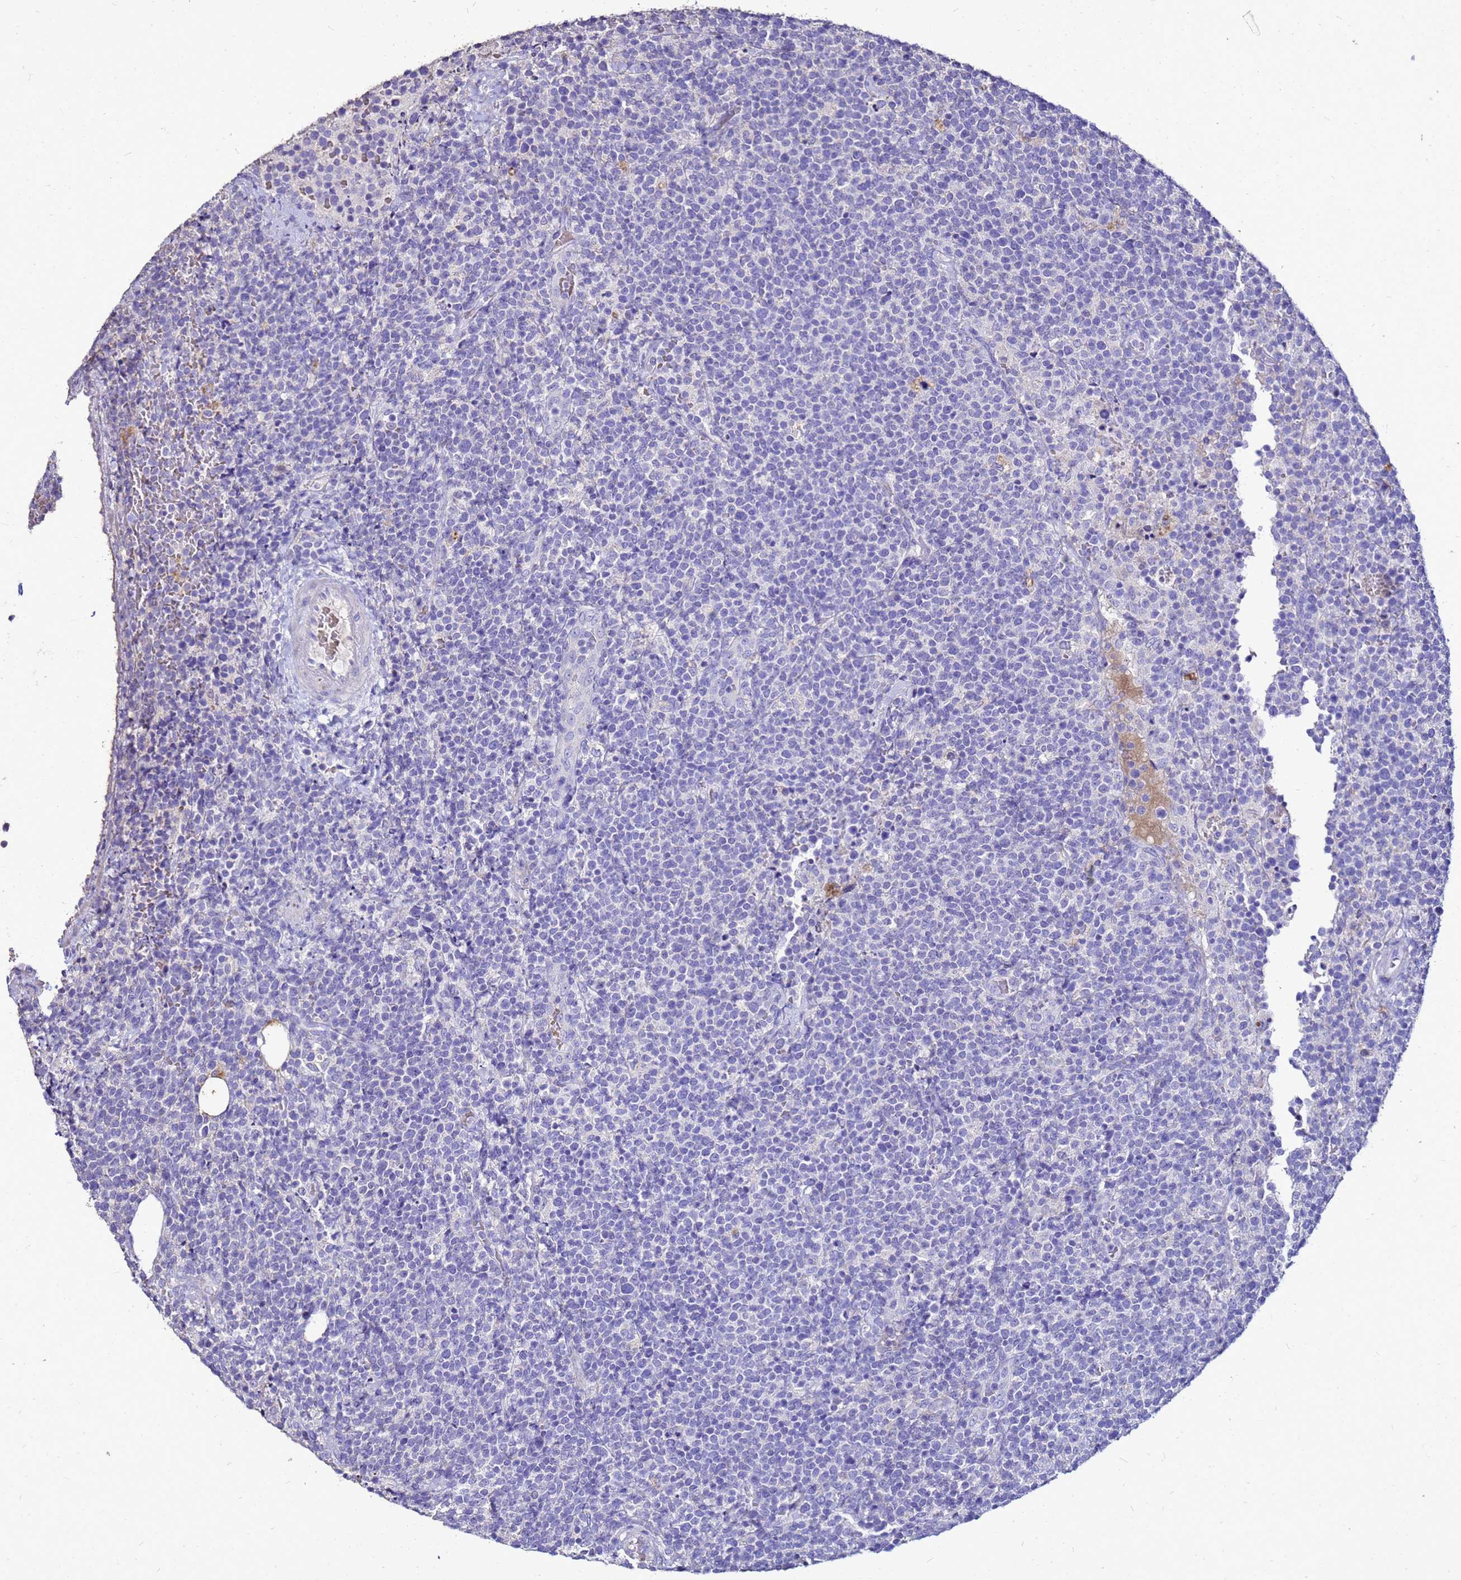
{"staining": {"intensity": "negative", "quantity": "none", "location": "none"}, "tissue": "lymphoma", "cell_type": "Tumor cells", "image_type": "cancer", "snomed": [{"axis": "morphology", "description": "Malignant lymphoma, non-Hodgkin's type, High grade"}, {"axis": "topography", "description": "Lymph node"}], "caption": "Image shows no significant protein positivity in tumor cells of high-grade malignant lymphoma, non-Hodgkin's type.", "gene": "S100A2", "patient": {"sex": "male", "age": 61}}